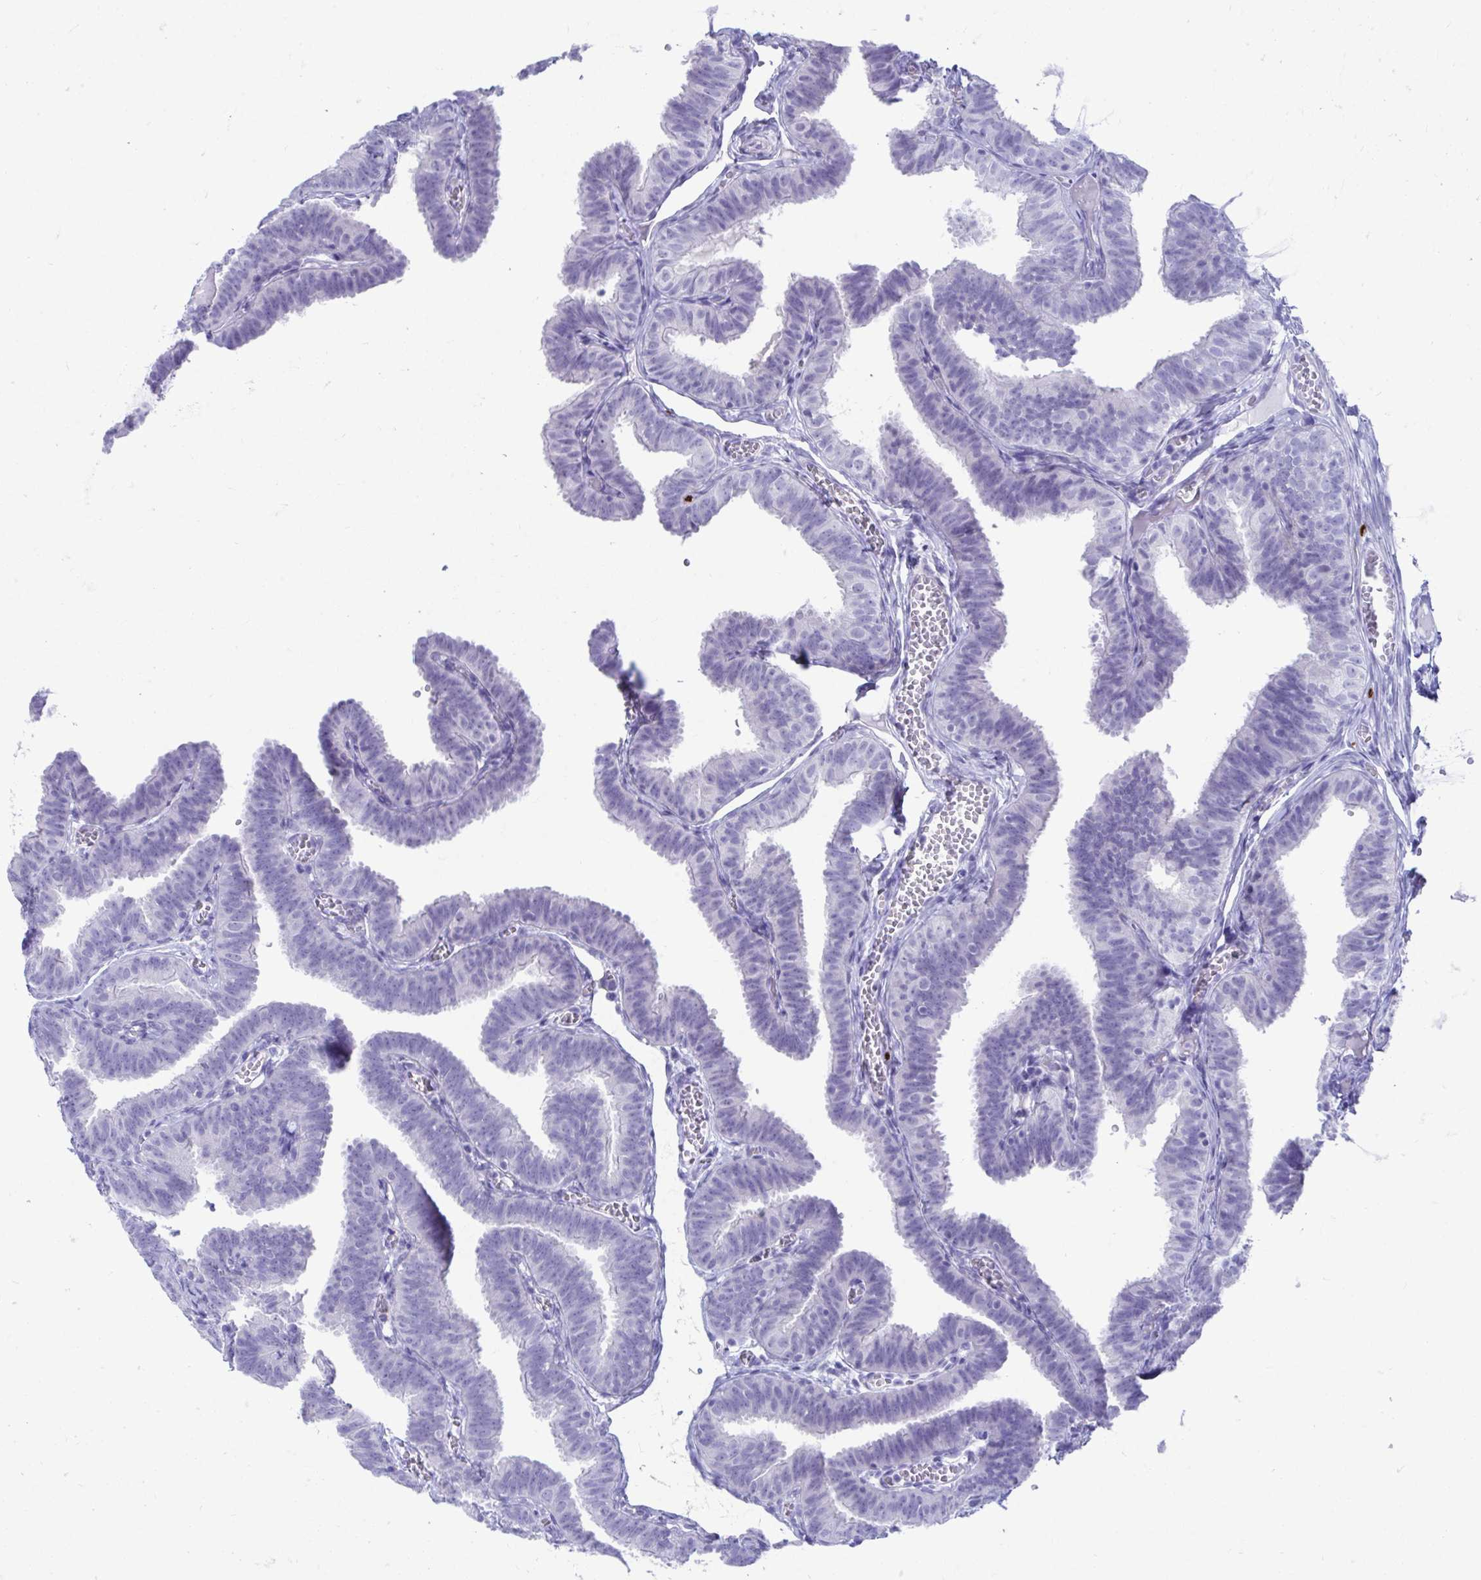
{"staining": {"intensity": "negative", "quantity": "none", "location": "none"}, "tissue": "fallopian tube", "cell_type": "Glandular cells", "image_type": "normal", "snomed": [{"axis": "morphology", "description": "Normal tissue, NOS"}, {"axis": "topography", "description": "Fallopian tube"}], "caption": "DAB (3,3'-diaminobenzidine) immunohistochemical staining of normal fallopian tube reveals no significant staining in glandular cells. Brightfield microscopy of immunohistochemistry stained with DAB (3,3'-diaminobenzidine) (brown) and hematoxylin (blue), captured at high magnification.", "gene": "SHISA8", "patient": {"sex": "female", "age": 25}}